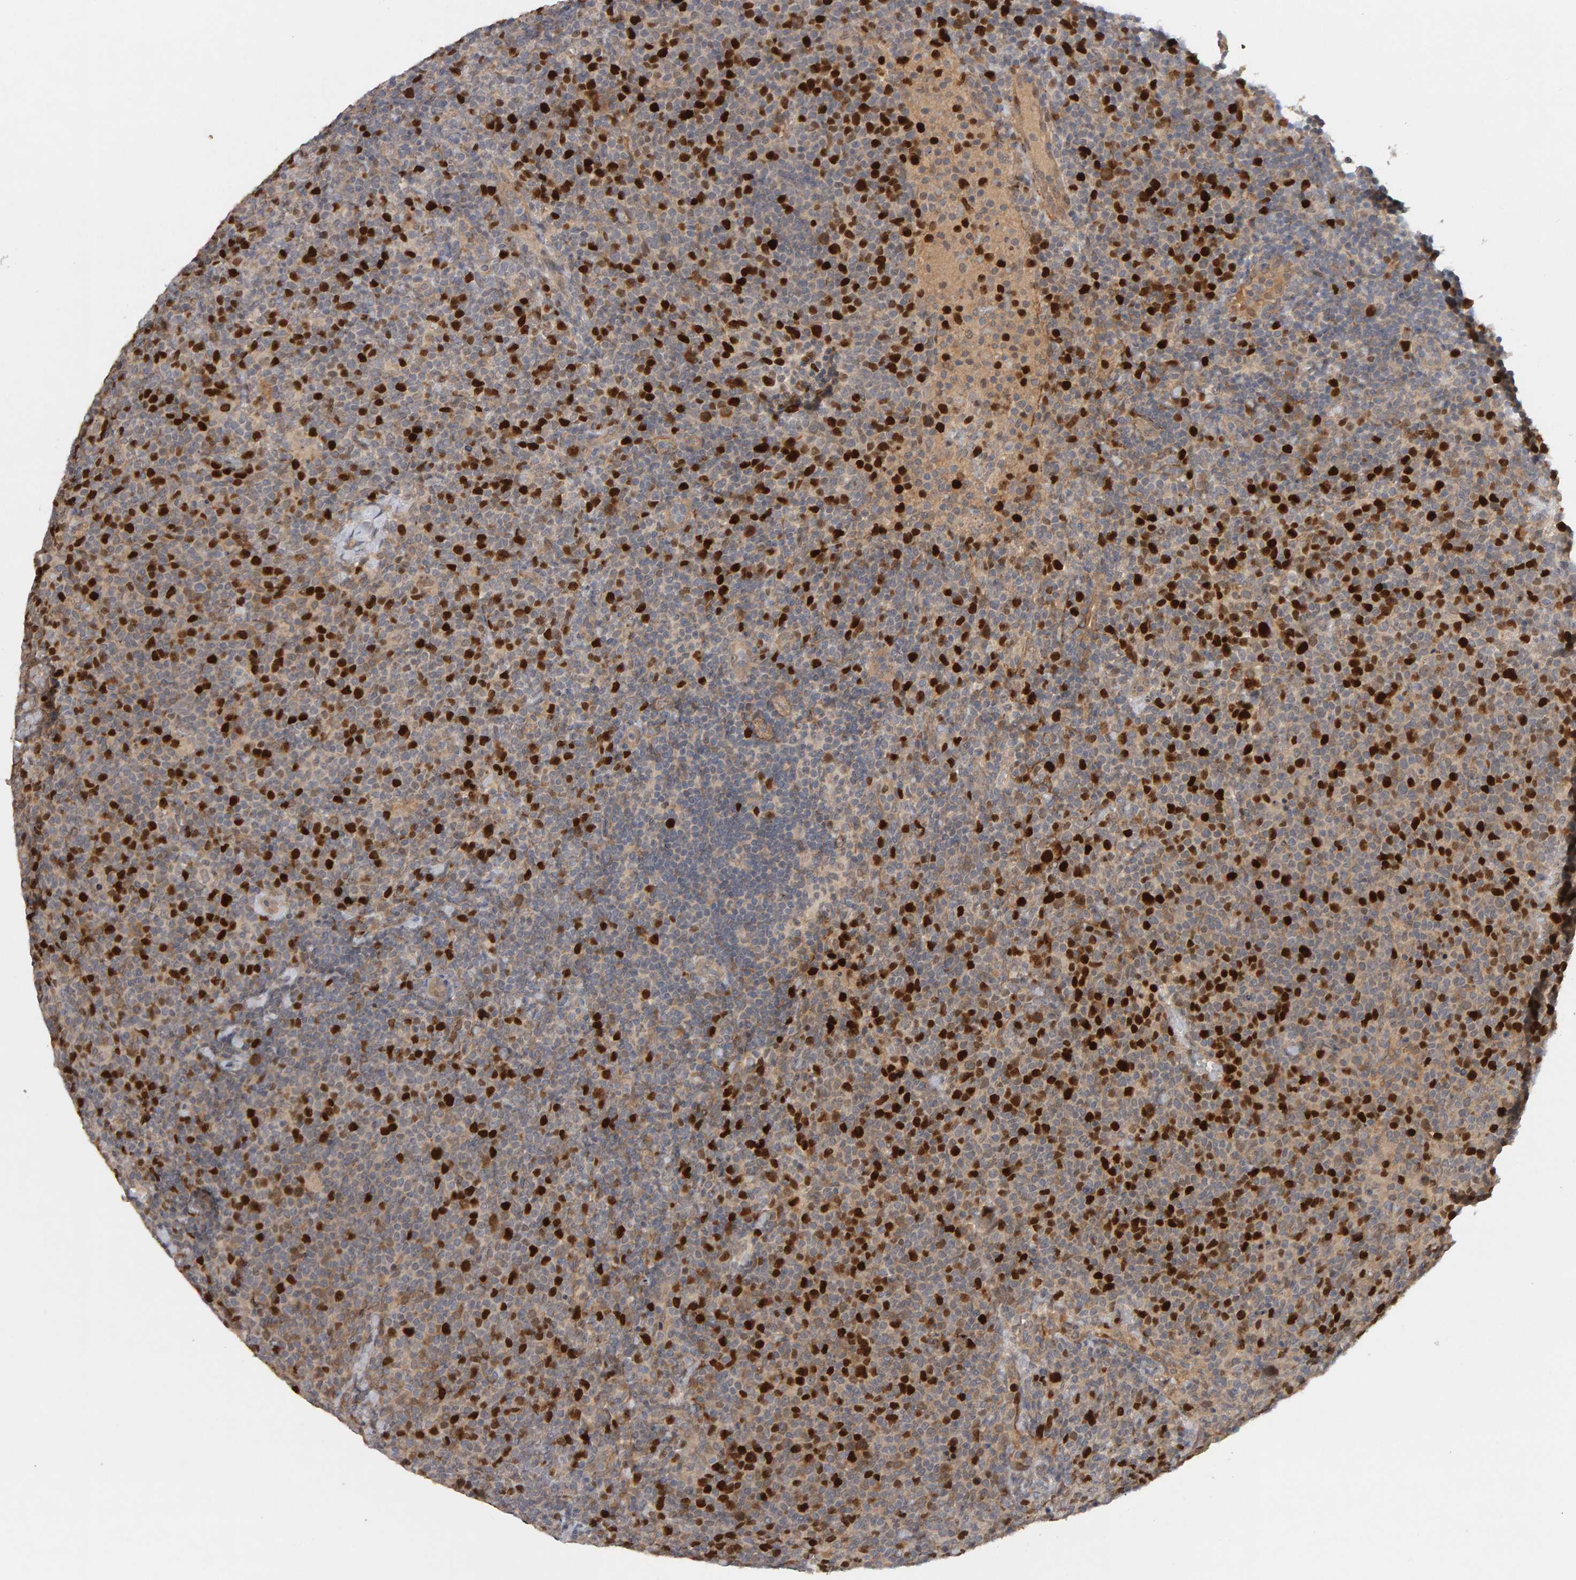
{"staining": {"intensity": "strong", "quantity": "25%-75%", "location": "nuclear"}, "tissue": "lymphoma", "cell_type": "Tumor cells", "image_type": "cancer", "snomed": [{"axis": "morphology", "description": "Malignant lymphoma, non-Hodgkin's type, High grade"}, {"axis": "topography", "description": "Lymph node"}], "caption": "A high-resolution image shows immunohistochemistry staining of malignant lymphoma, non-Hodgkin's type (high-grade), which shows strong nuclear expression in approximately 25%-75% of tumor cells. (brown staining indicates protein expression, while blue staining denotes nuclei).", "gene": "CDCA5", "patient": {"sex": "male", "age": 61}}